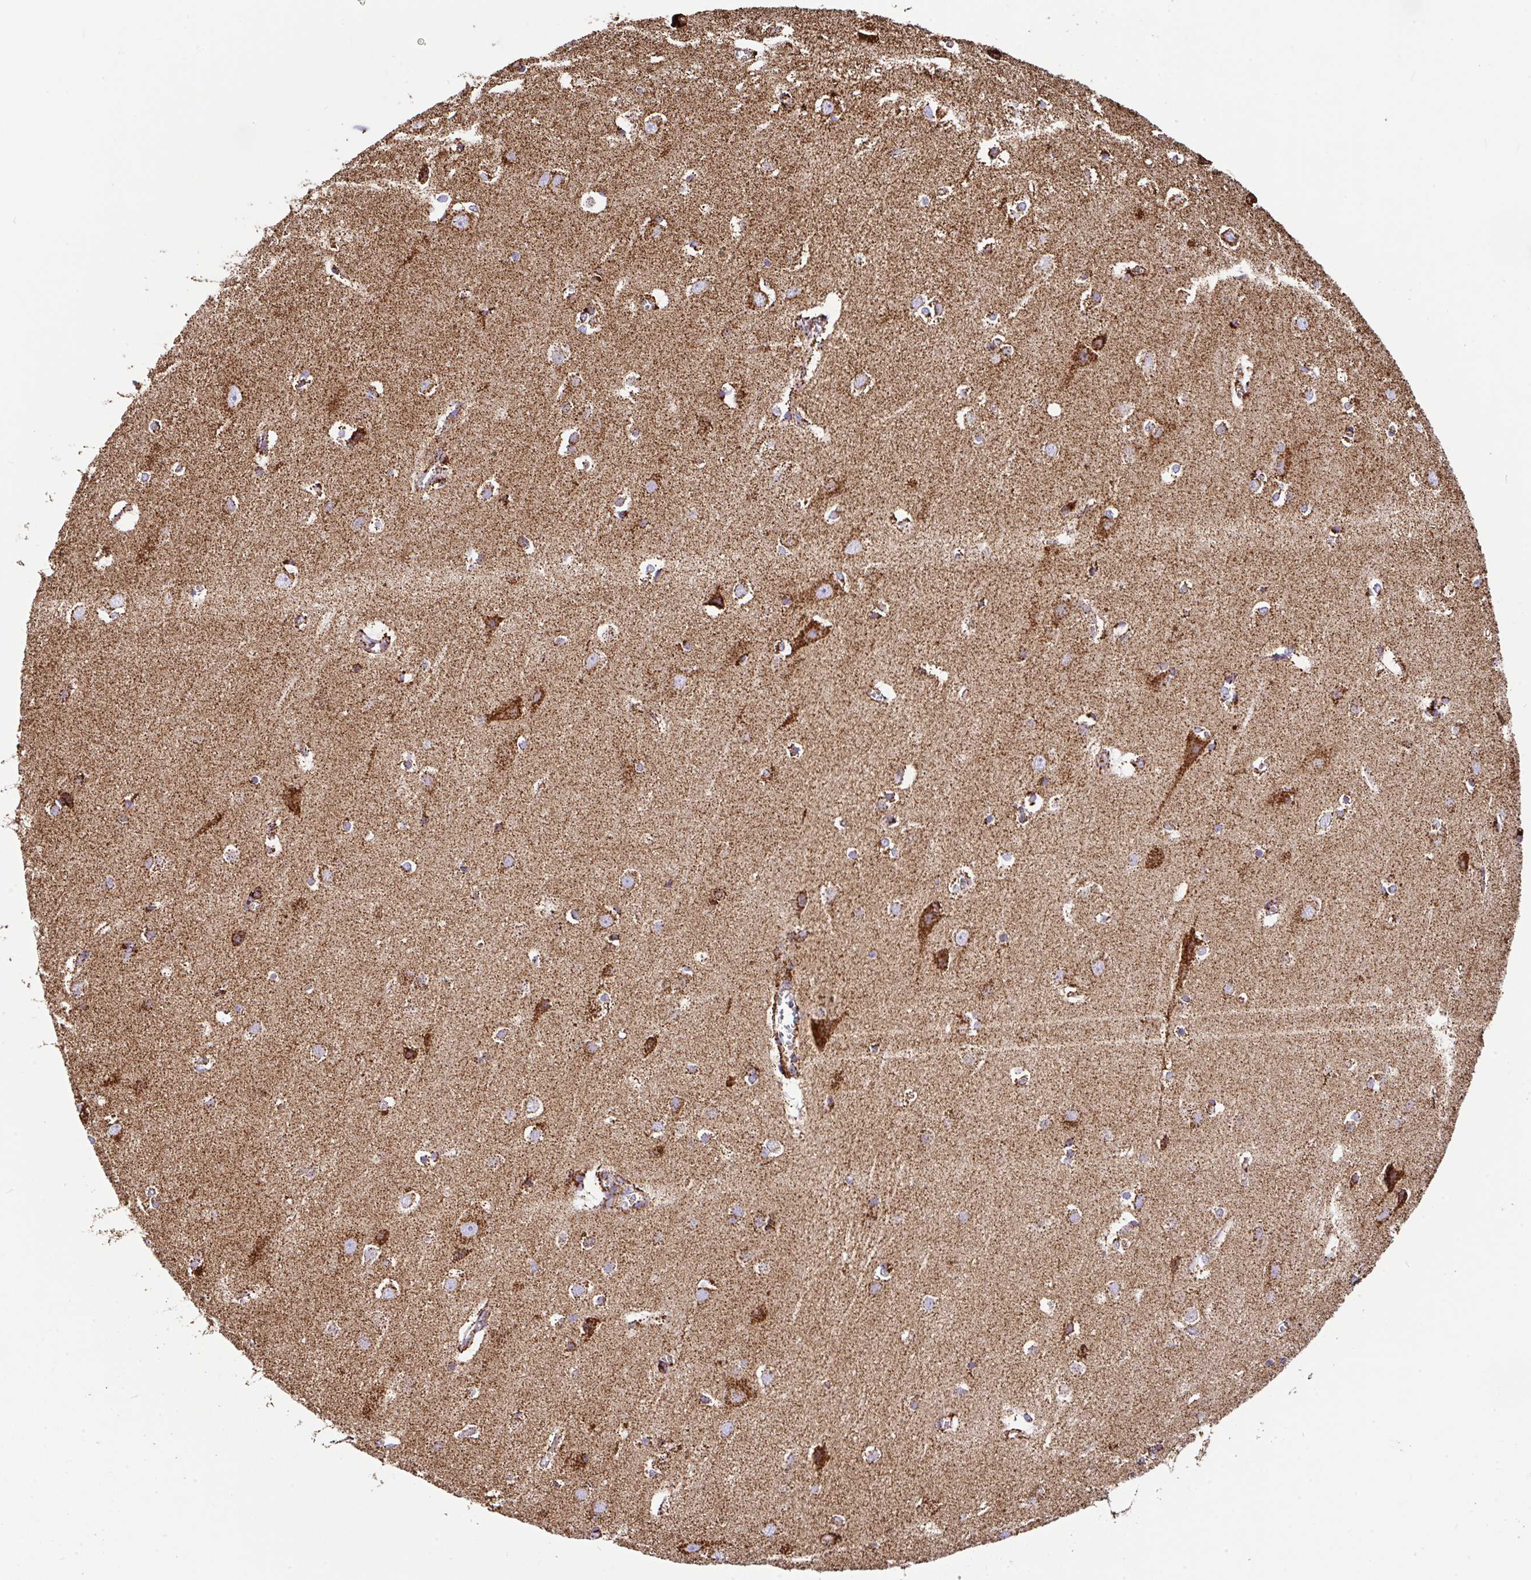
{"staining": {"intensity": "strong", "quantity": ">75%", "location": "cytoplasmic/membranous"}, "tissue": "cerebral cortex", "cell_type": "Endothelial cells", "image_type": "normal", "snomed": [{"axis": "morphology", "description": "Normal tissue, NOS"}, {"axis": "topography", "description": "Cerebral cortex"}], "caption": "The photomicrograph displays a brown stain indicating the presence of a protein in the cytoplasmic/membranous of endothelial cells in cerebral cortex.", "gene": "ANKRD33B", "patient": {"sex": "male", "age": 37}}